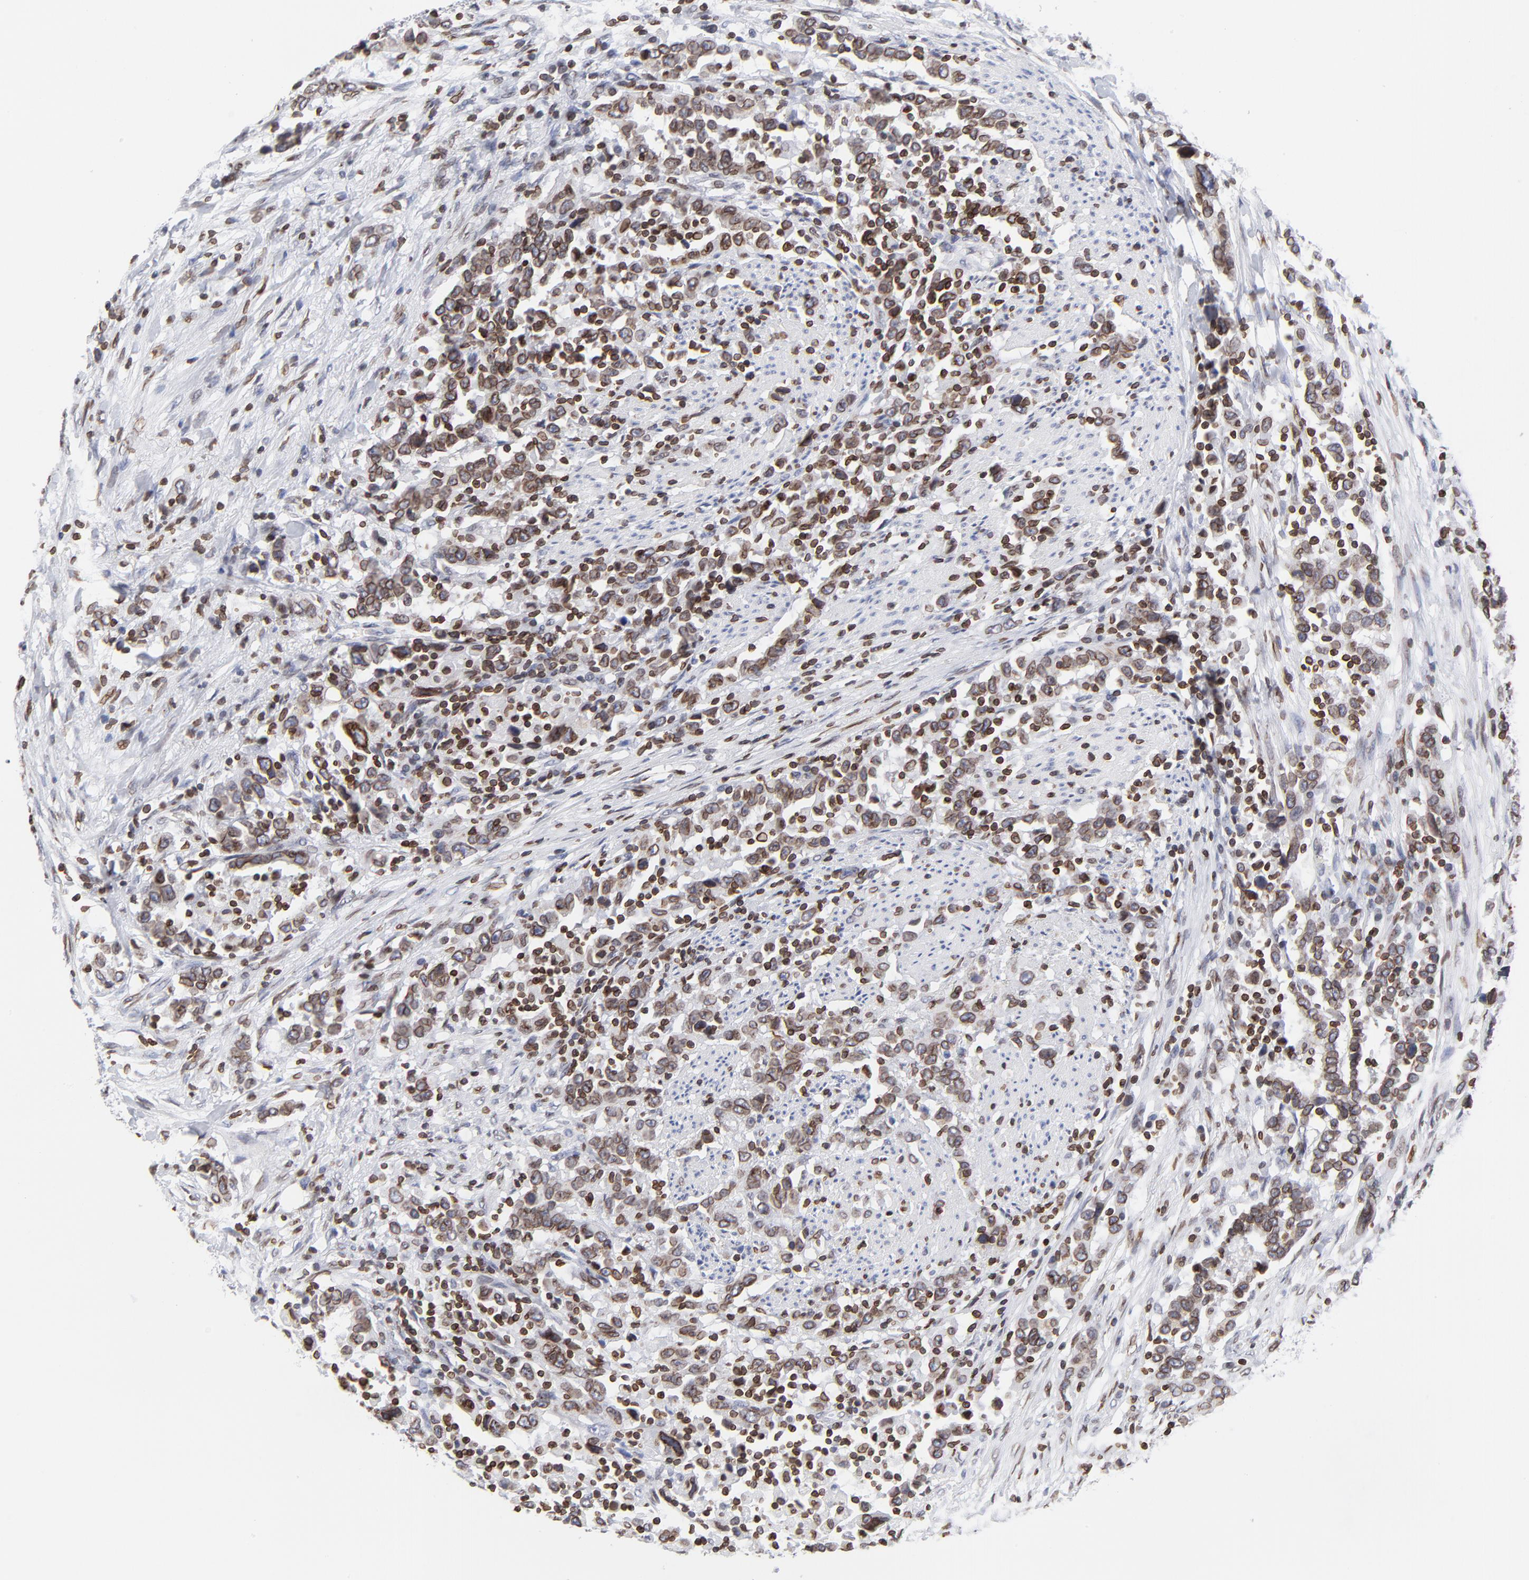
{"staining": {"intensity": "moderate", "quantity": ">75%", "location": "cytoplasmic/membranous,nuclear"}, "tissue": "urothelial cancer", "cell_type": "Tumor cells", "image_type": "cancer", "snomed": [{"axis": "morphology", "description": "Urothelial carcinoma, High grade"}, {"axis": "topography", "description": "Urinary bladder"}], "caption": "Approximately >75% of tumor cells in urothelial carcinoma (high-grade) show moderate cytoplasmic/membranous and nuclear protein expression as visualized by brown immunohistochemical staining.", "gene": "THAP7", "patient": {"sex": "male", "age": 61}}